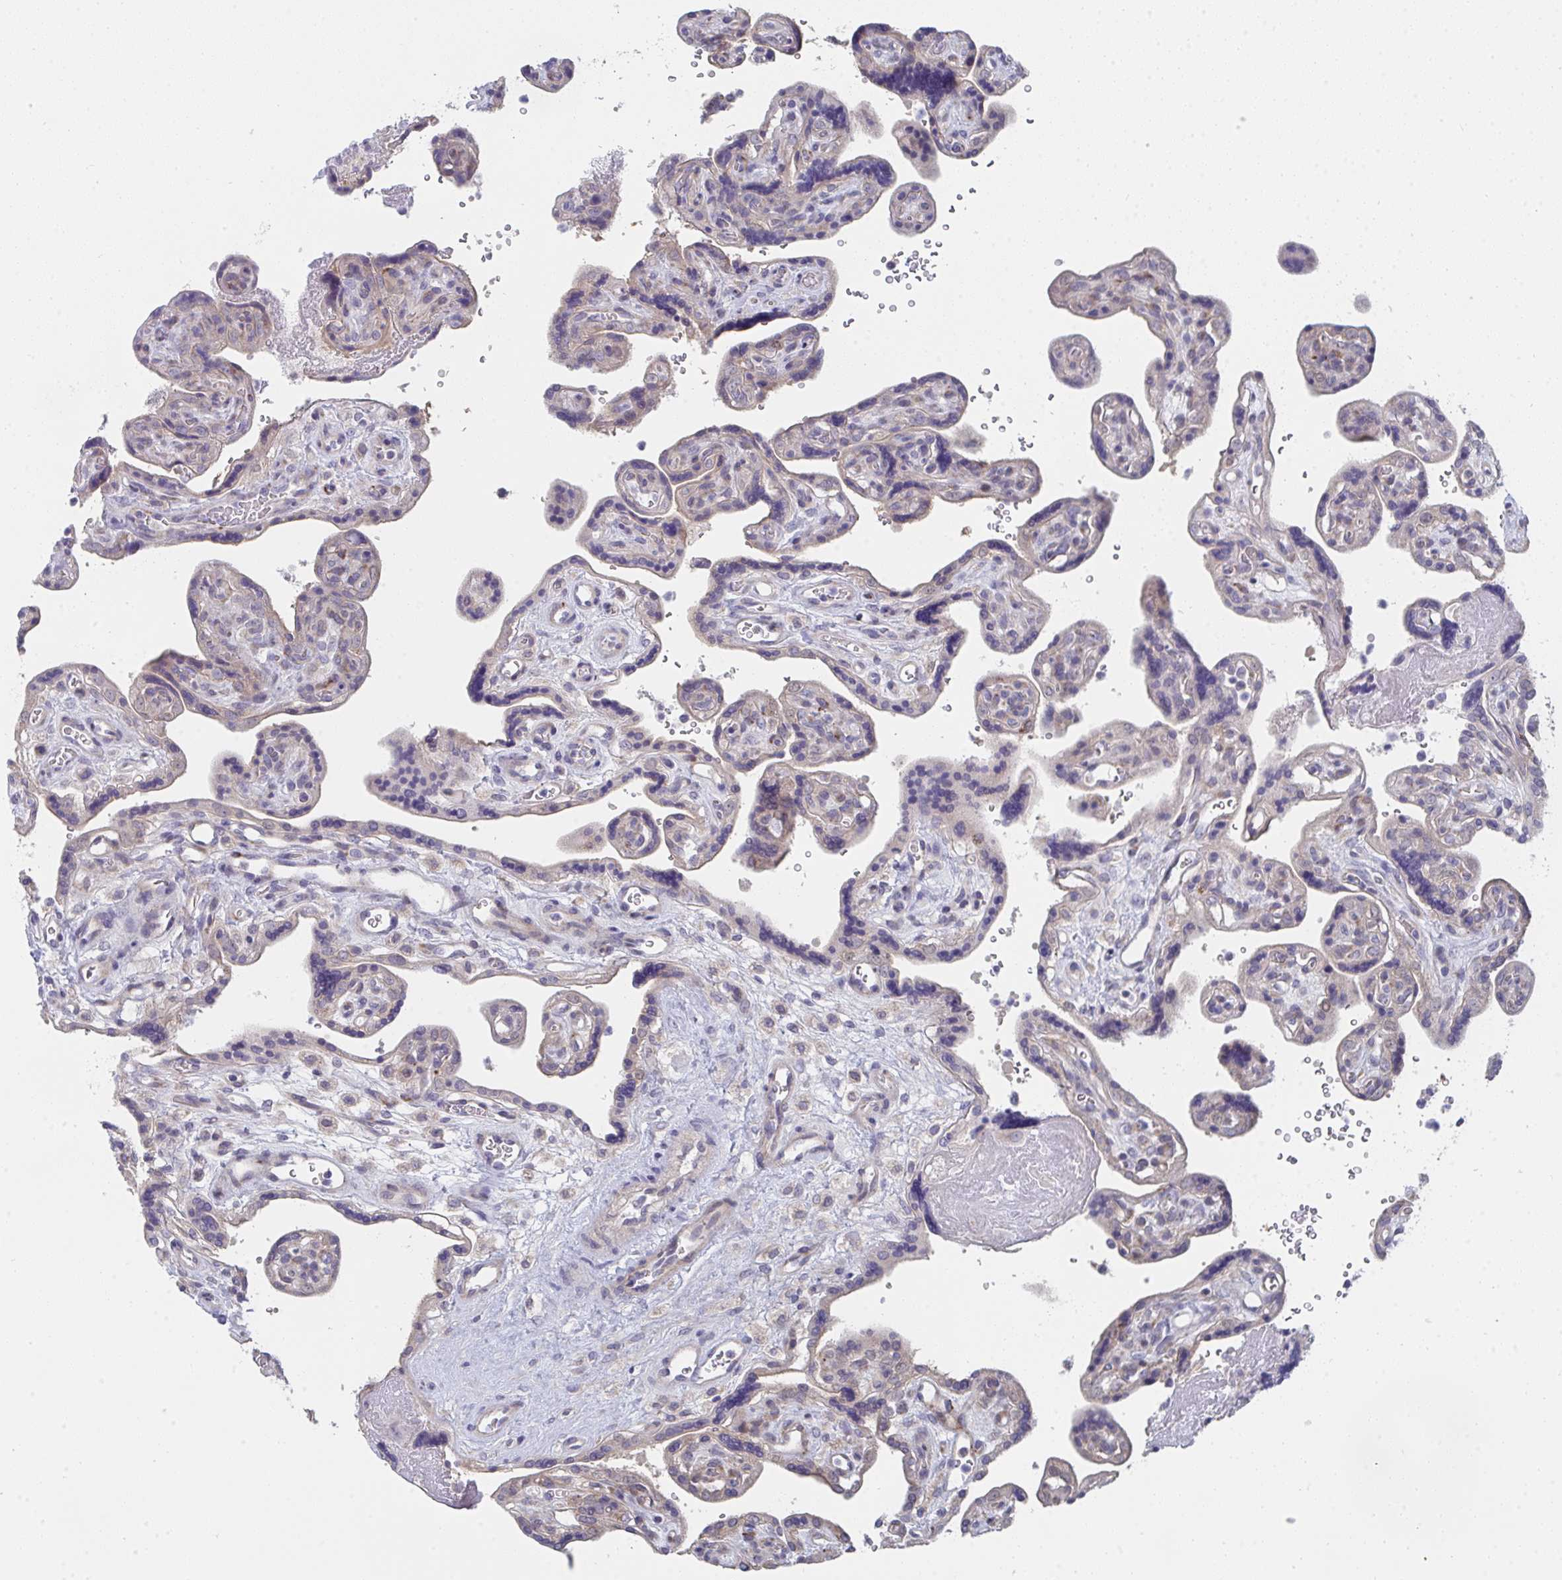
{"staining": {"intensity": "weak", "quantity": "<25%", "location": "cytoplasmic/membranous"}, "tissue": "placenta", "cell_type": "Trophoblastic cells", "image_type": "normal", "snomed": [{"axis": "morphology", "description": "Normal tissue, NOS"}, {"axis": "topography", "description": "Placenta"}], "caption": "The immunohistochemistry (IHC) histopathology image has no significant positivity in trophoblastic cells of placenta. Nuclei are stained in blue.", "gene": "VWDE", "patient": {"sex": "female", "age": 39}}